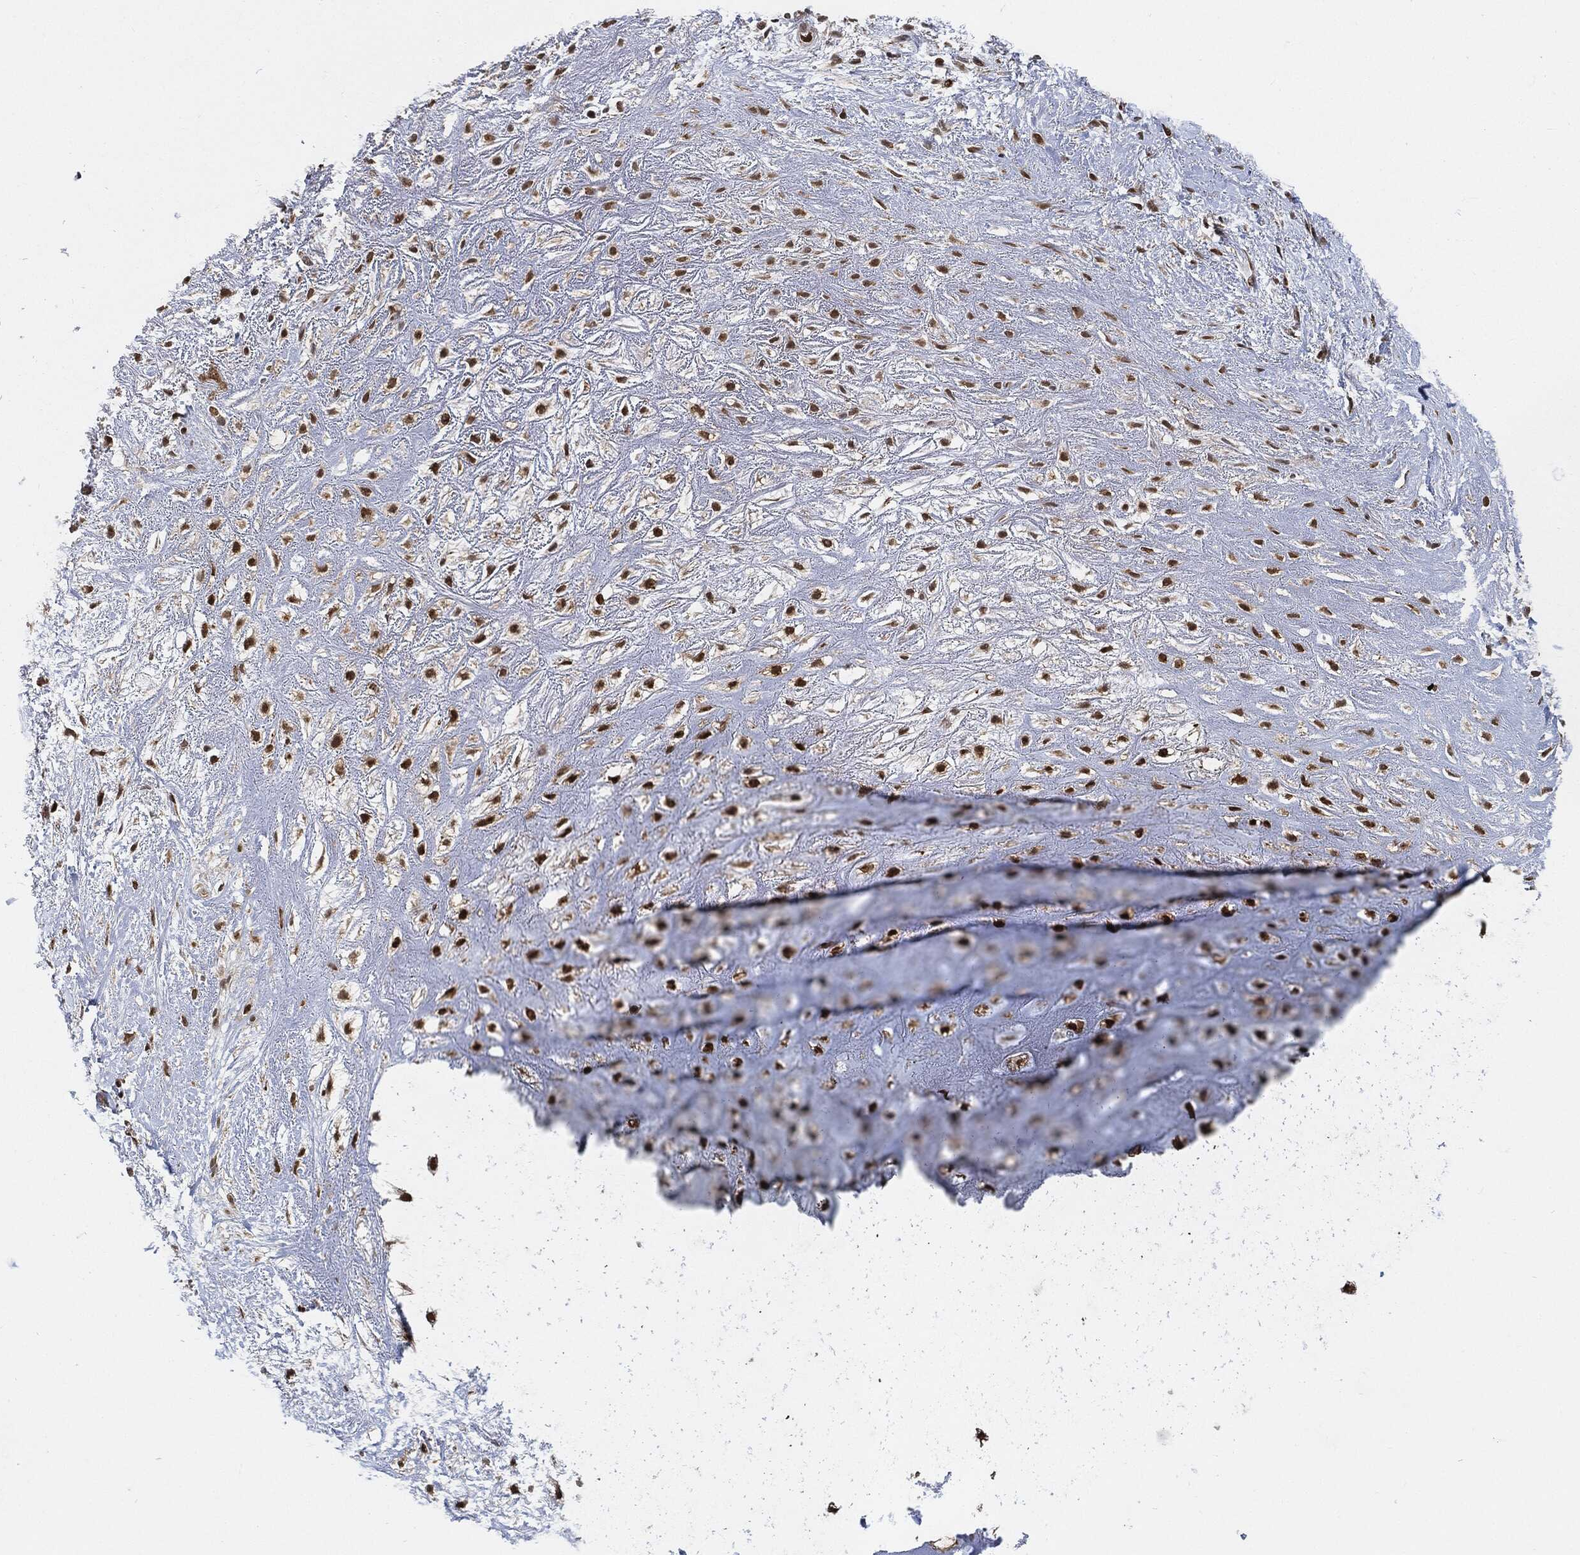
{"staining": {"intensity": "strong", "quantity": ">75%", "location": "nuclear"}, "tissue": "soft tissue", "cell_type": "Chondrocytes", "image_type": "normal", "snomed": [{"axis": "morphology", "description": "Normal tissue, NOS"}, {"axis": "morphology", "description": "Squamous cell carcinoma, NOS"}, {"axis": "topography", "description": "Cartilage tissue"}, {"axis": "topography", "description": "Head-Neck"}], "caption": "Chondrocytes display high levels of strong nuclear staining in approximately >75% of cells in benign human soft tissue. Ihc stains the protein of interest in brown and the nuclei are stained blue.", "gene": "CUTA", "patient": {"sex": "male", "age": 62}}